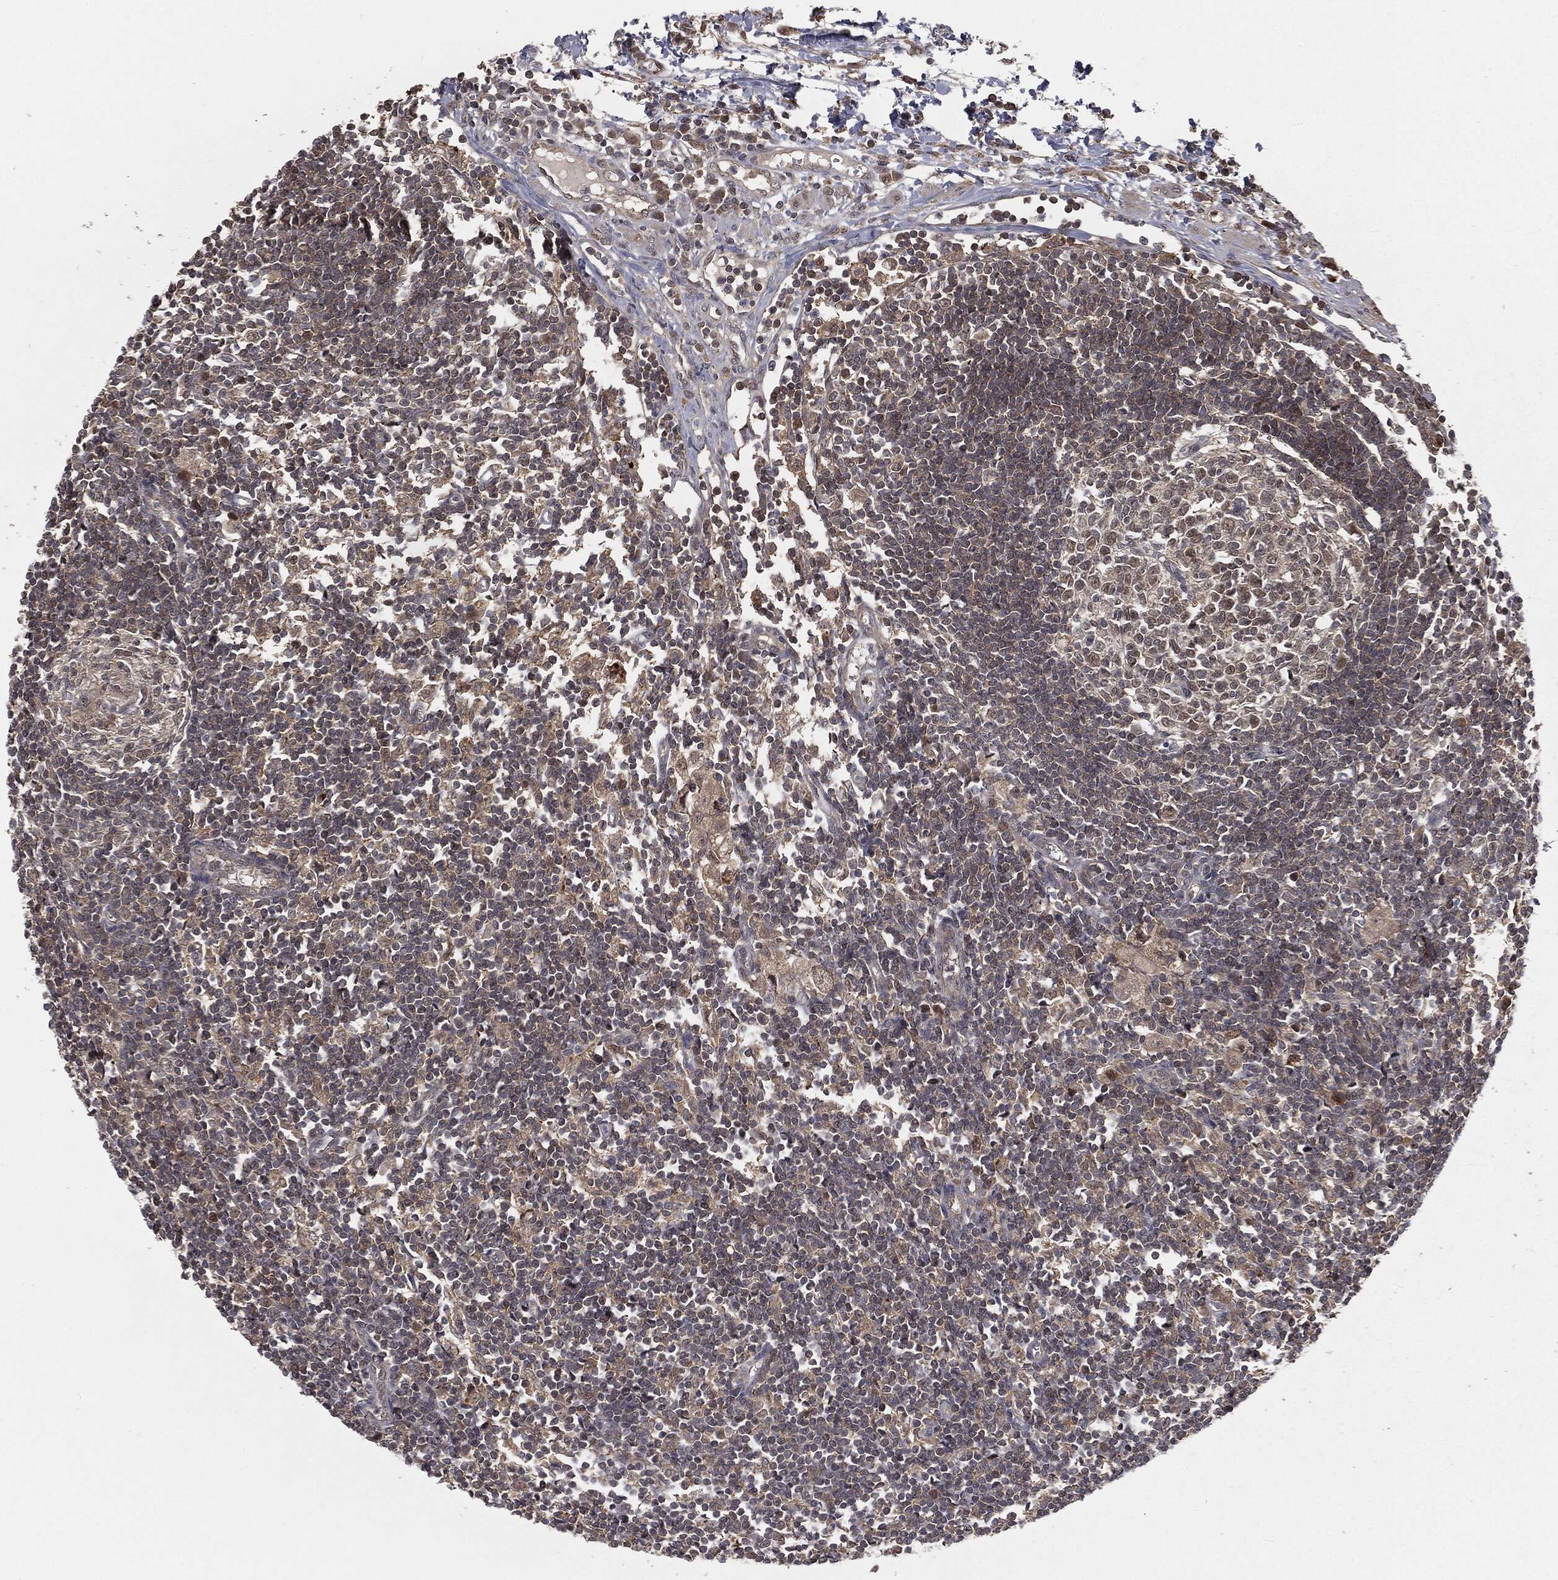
{"staining": {"intensity": "weak", "quantity": "25%-75%", "location": "cytoplasmic/membranous,nuclear"}, "tissue": "lymph node", "cell_type": "Germinal center cells", "image_type": "normal", "snomed": [{"axis": "morphology", "description": "Normal tissue, NOS"}, {"axis": "morphology", "description": "Adenocarcinoma, NOS"}, {"axis": "topography", "description": "Lymph node"}, {"axis": "topography", "description": "Pancreas"}], "caption": "IHC staining of normal lymph node, which demonstrates low levels of weak cytoplasmic/membranous,nuclear expression in about 25%-75% of germinal center cells indicating weak cytoplasmic/membranous,nuclear protein expression. The staining was performed using DAB (3,3'-diaminobenzidine) (brown) for protein detection and nuclei were counterstained in hematoxylin (blue).", "gene": "FBXO7", "patient": {"sex": "female", "age": 58}}